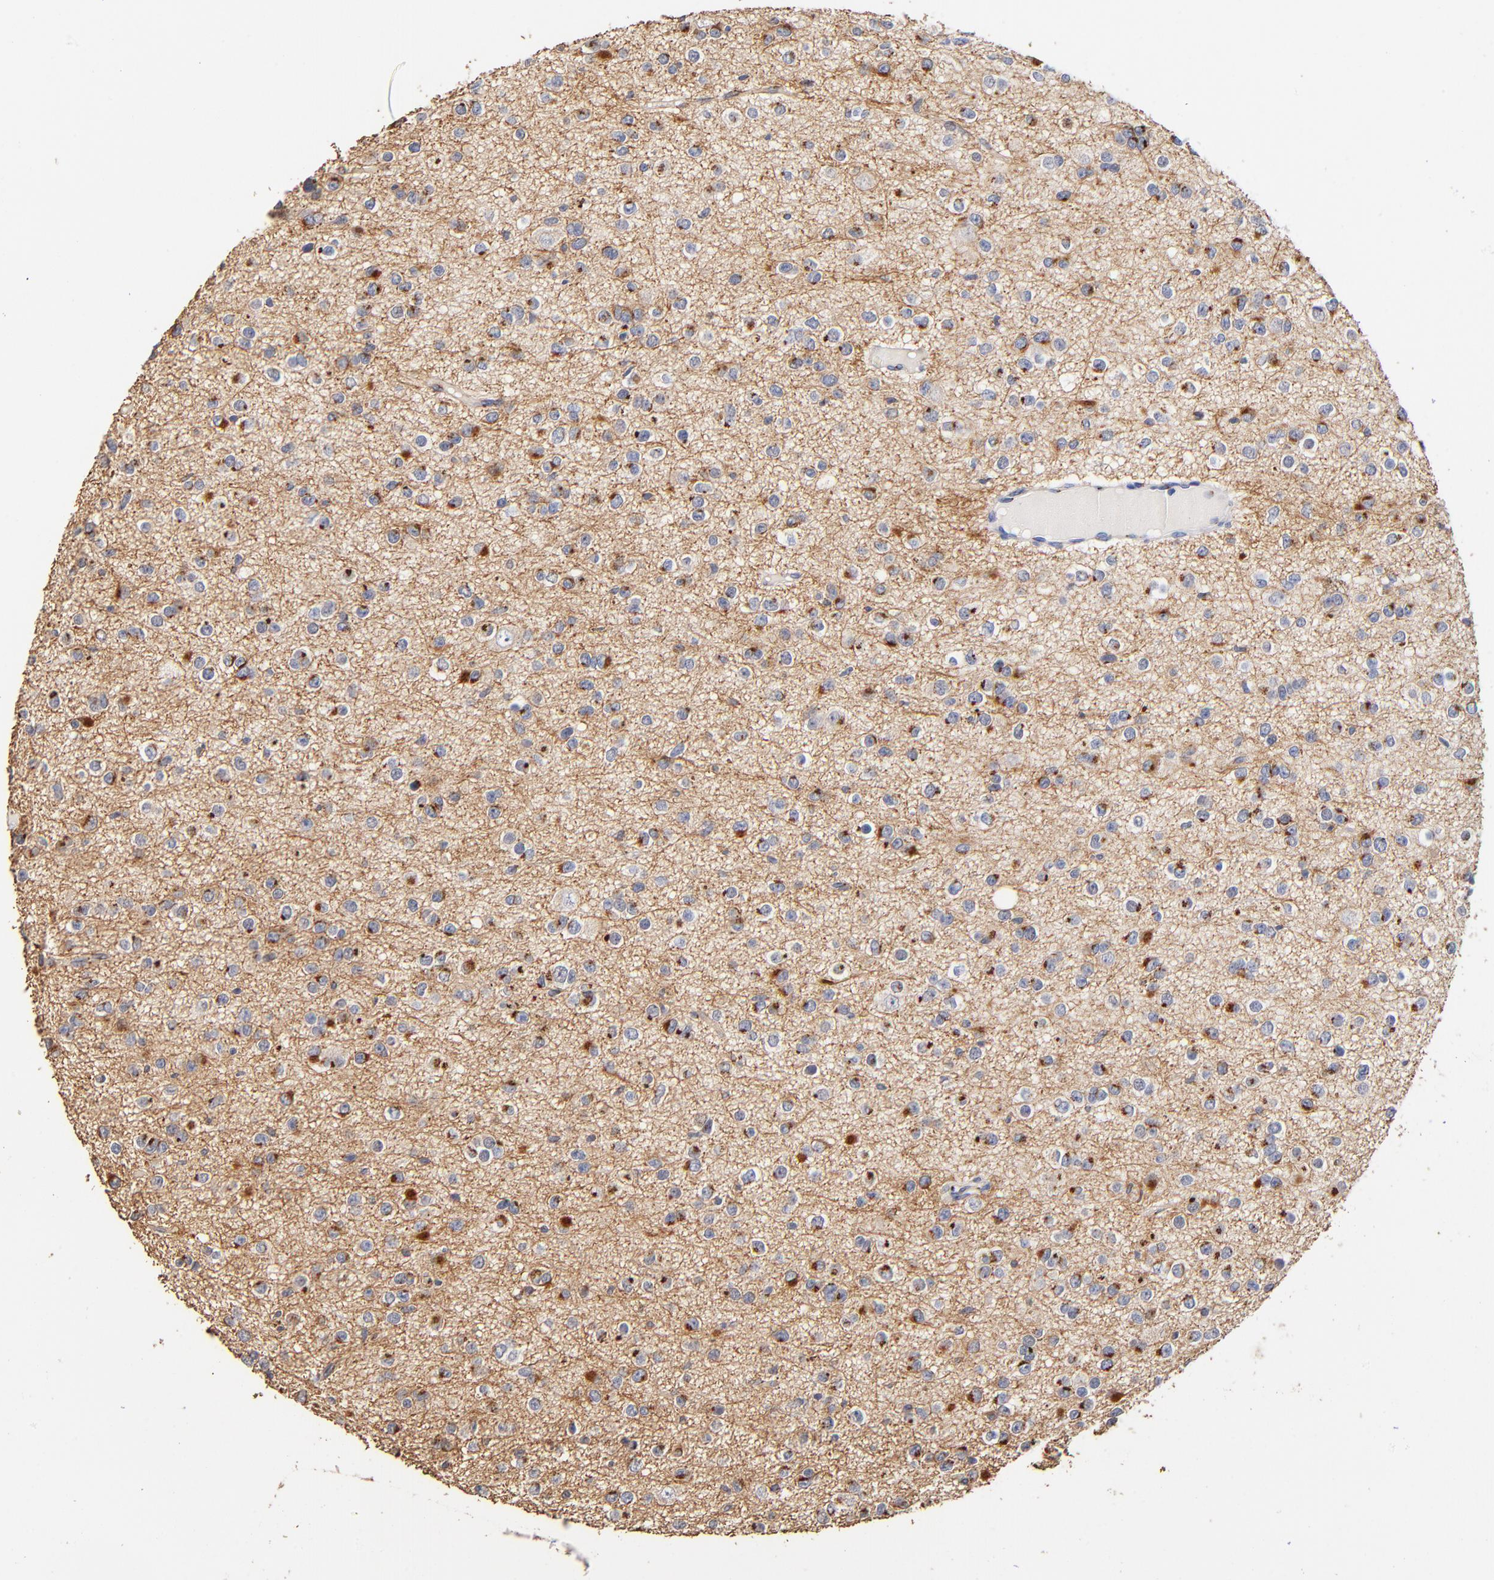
{"staining": {"intensity": "moderate", "quantity": "<25%", "location": "cytoplasmic/membranous"}, "tissue": "glioma", "cell_type": "Tumor cells", "image_type": "cancer", "snomed": [{"axis": "morphology", "description": "Glioma, malignant, Low grade"}, {"axis": "topography", "description": "Brain"}], "caption": "Protein analysis of glioma tissue reveals moderate cytoplasmic/membranous expression in approximately <25% of tumor cells. (brown staining indicates protein expression, while blue staining denotes nuclei).", "gene": "FMNL3", "patient": {"sex": "male", "age": 42}}